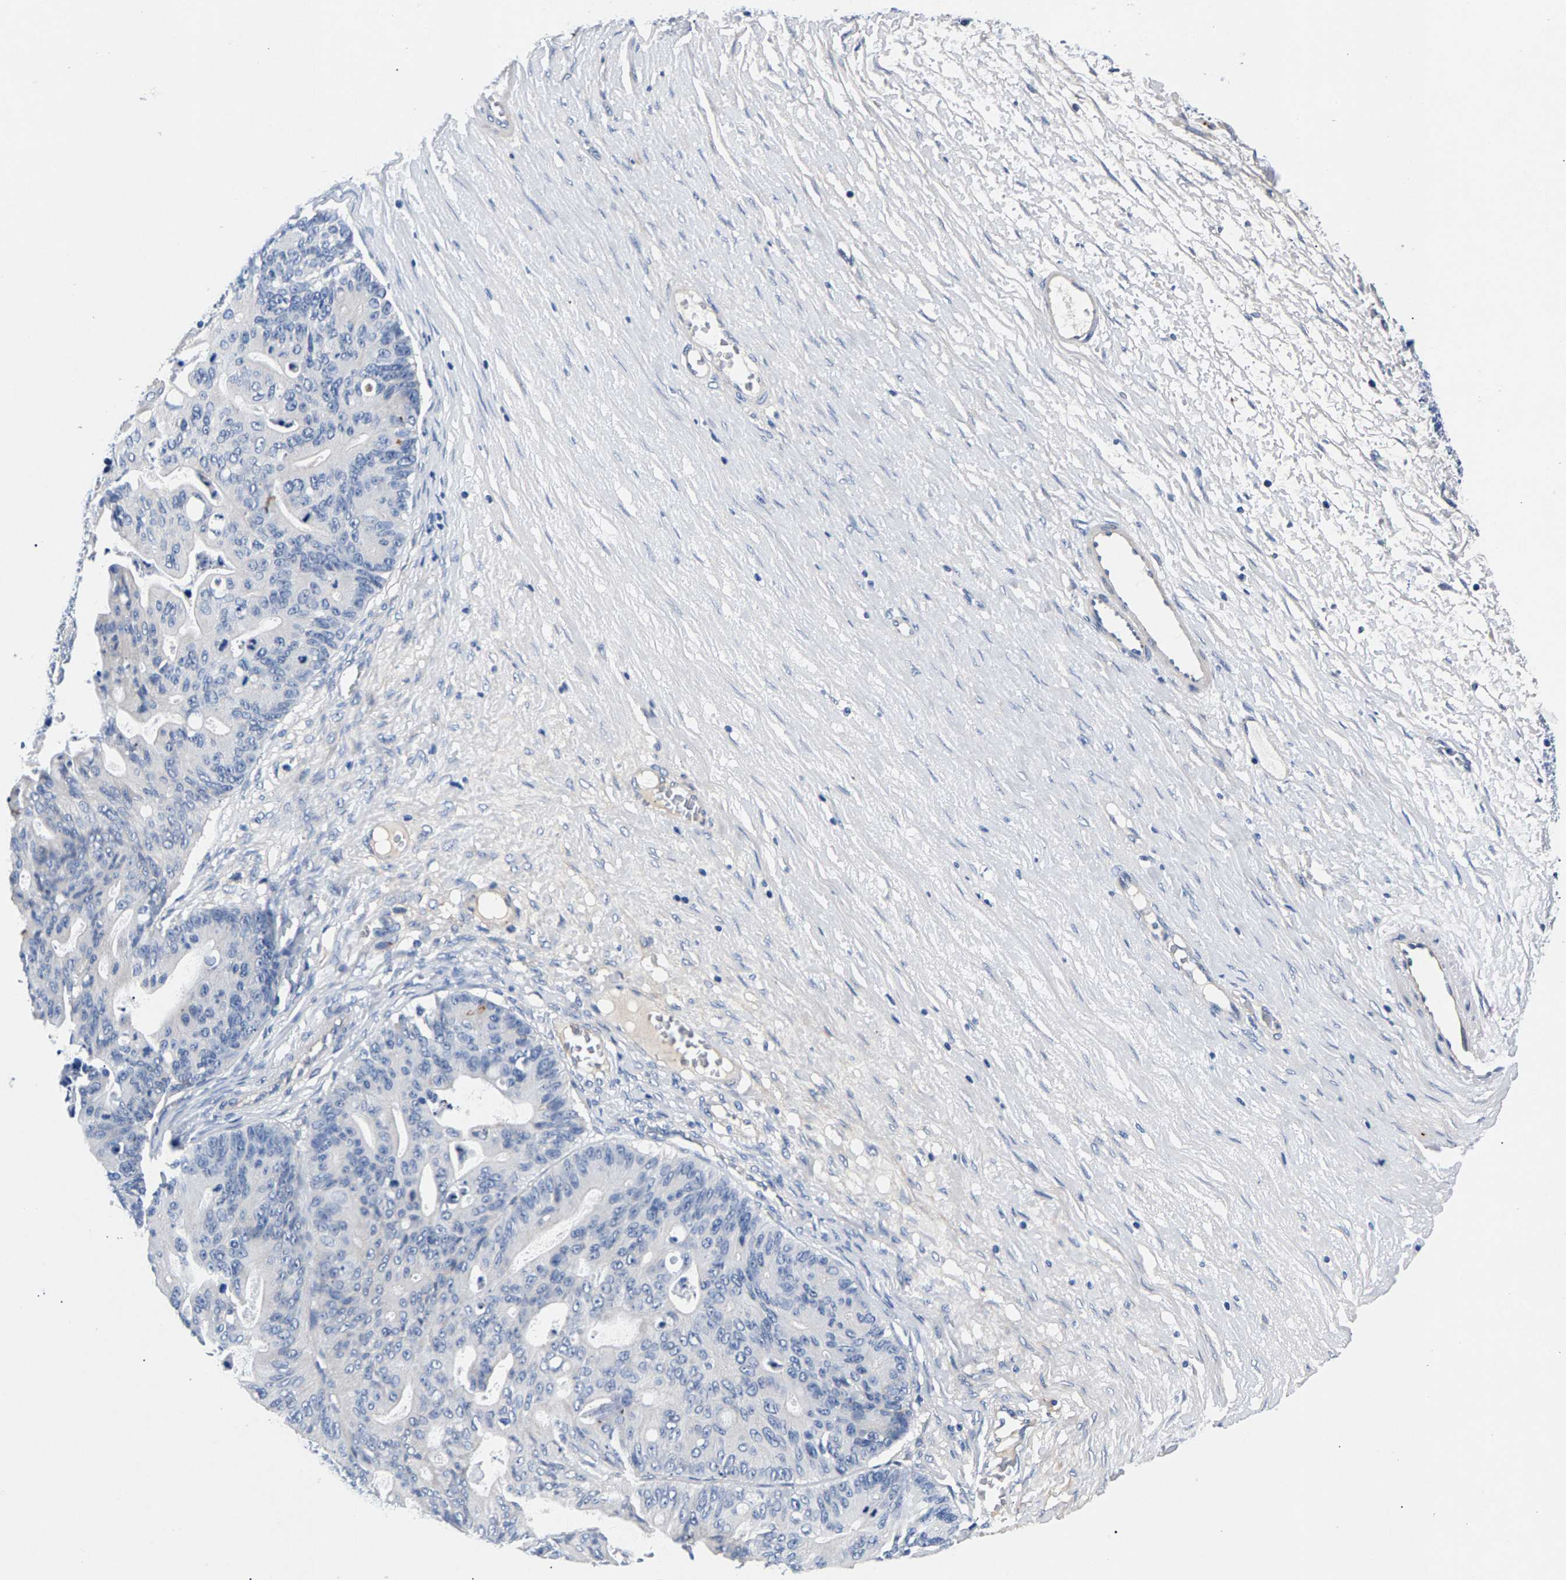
{"staining": {"intensity": "negative", "quantity": "none", "location": "none"}, "tissue": "ovarian cancer", "cell_type": "Tumor cells", "image_type": "cancer", "snomed": [{"axis": "morphology", "description": "Cystadenocarcinoma, mucinous, NOS"}, {"axis": "topography", "description": "Ovary"}], "caption": "Tumor cells show no significant expression in mucinous cystadenocarcinoma (ovarian).", "gene": "P2RY4", "patient": {"sex": "female", "age": 37}}